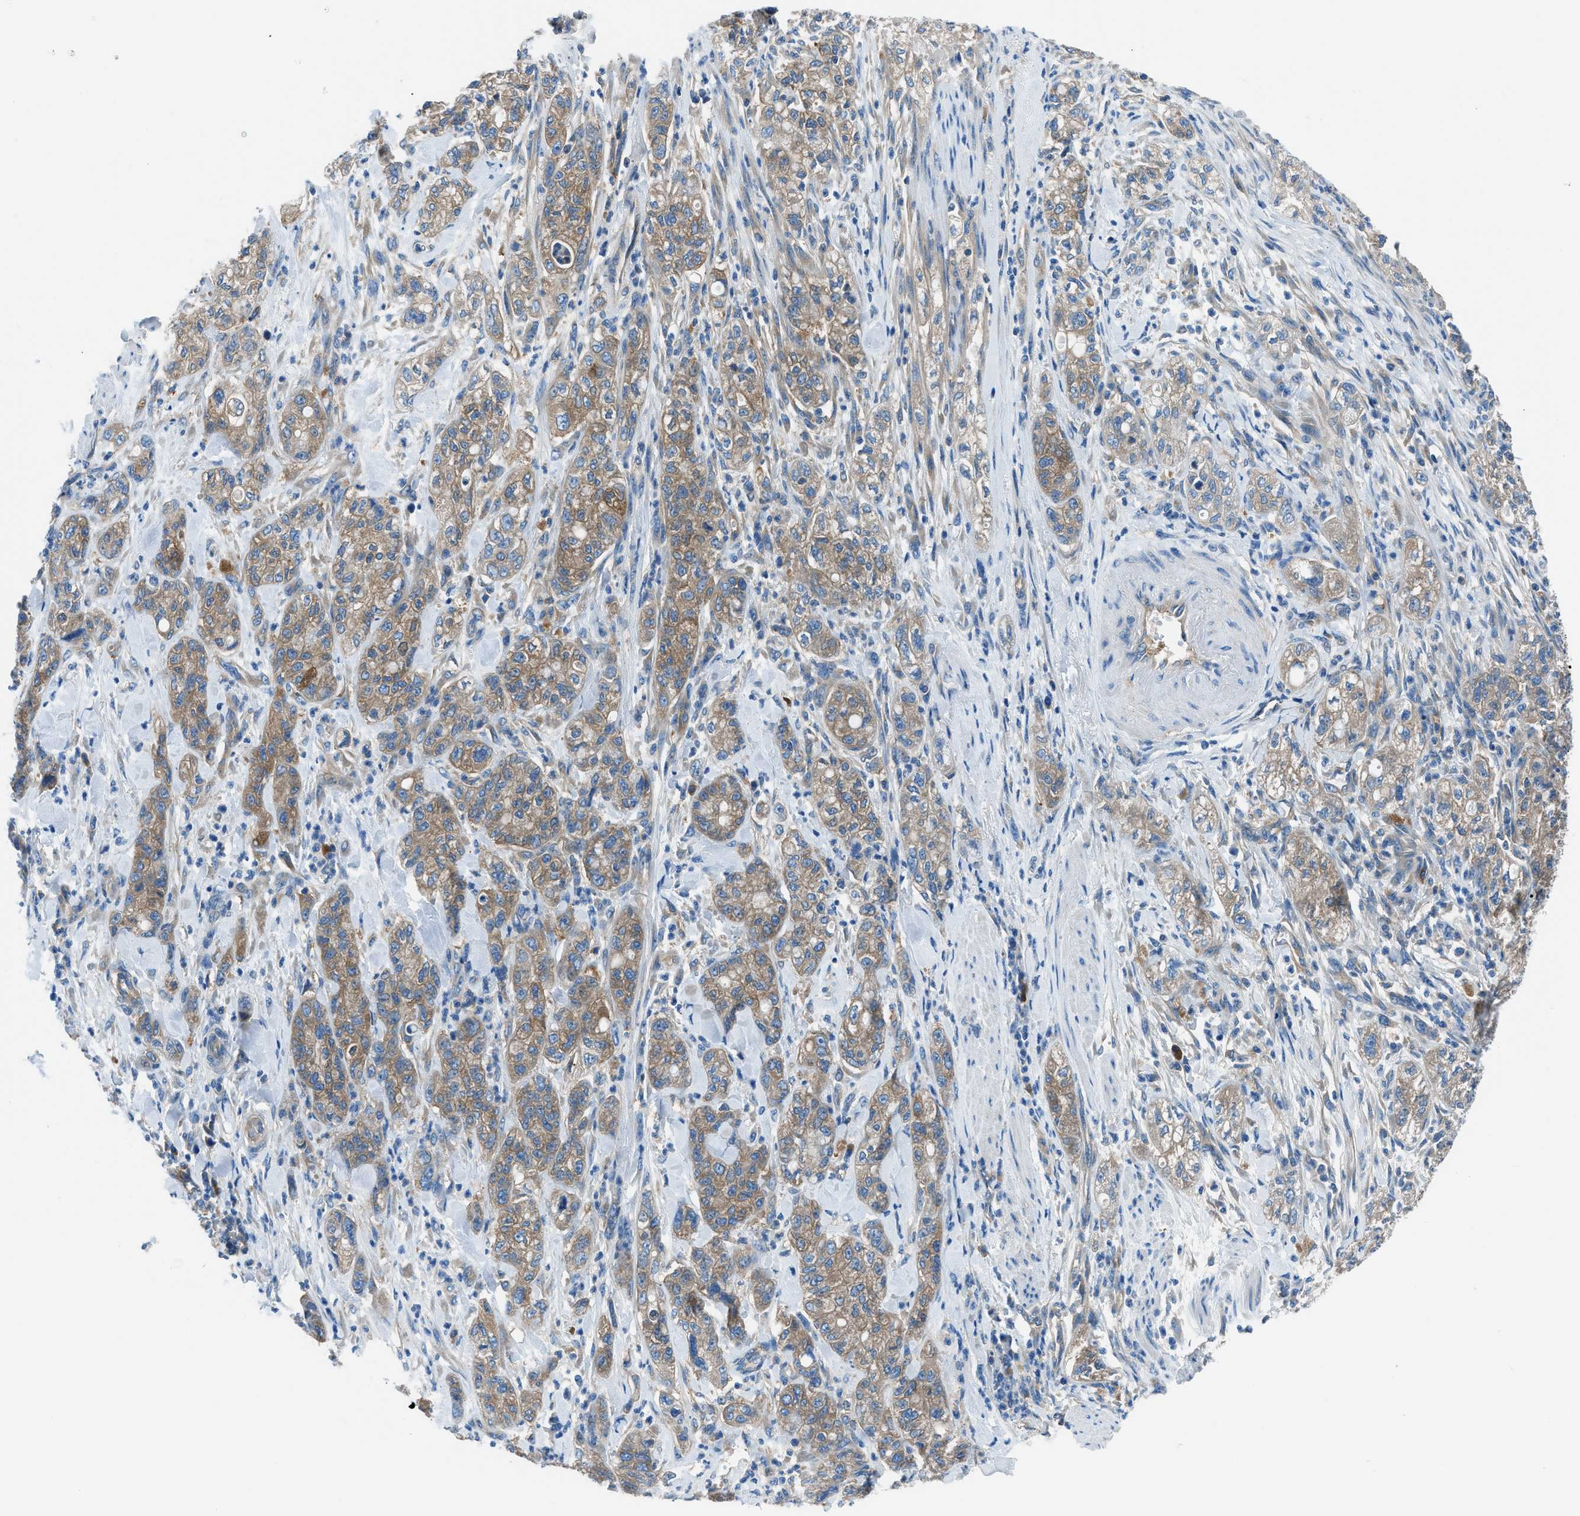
{"staining": {"intensity": "moderate", "quantity": ">75%", "location": "cytoplasmic/membranous"}, "tissue": "pancreatic cancer", "cell_type": "Tumor cells", "image_type": "cancer", "snomed": [{"axis": "morphology", "description": "Adenocarcinoma, NOS"}, {"axis": "topography", "description": "Pancreas"}], "caption": "Protein staining by immunohistochemistry displays moderate cytoplasmic/membranous positivity in approximately >75% of tumor cells in pancreatic cancer. The protein of interest is stained brown, and the nuclei are stained in blue (DAB (3,3'-diaminobenzidine) IHC with brightfield microscopy, high magnification).", "gene": "SARS1", "patient": {"sex": "female", "age": 78}}